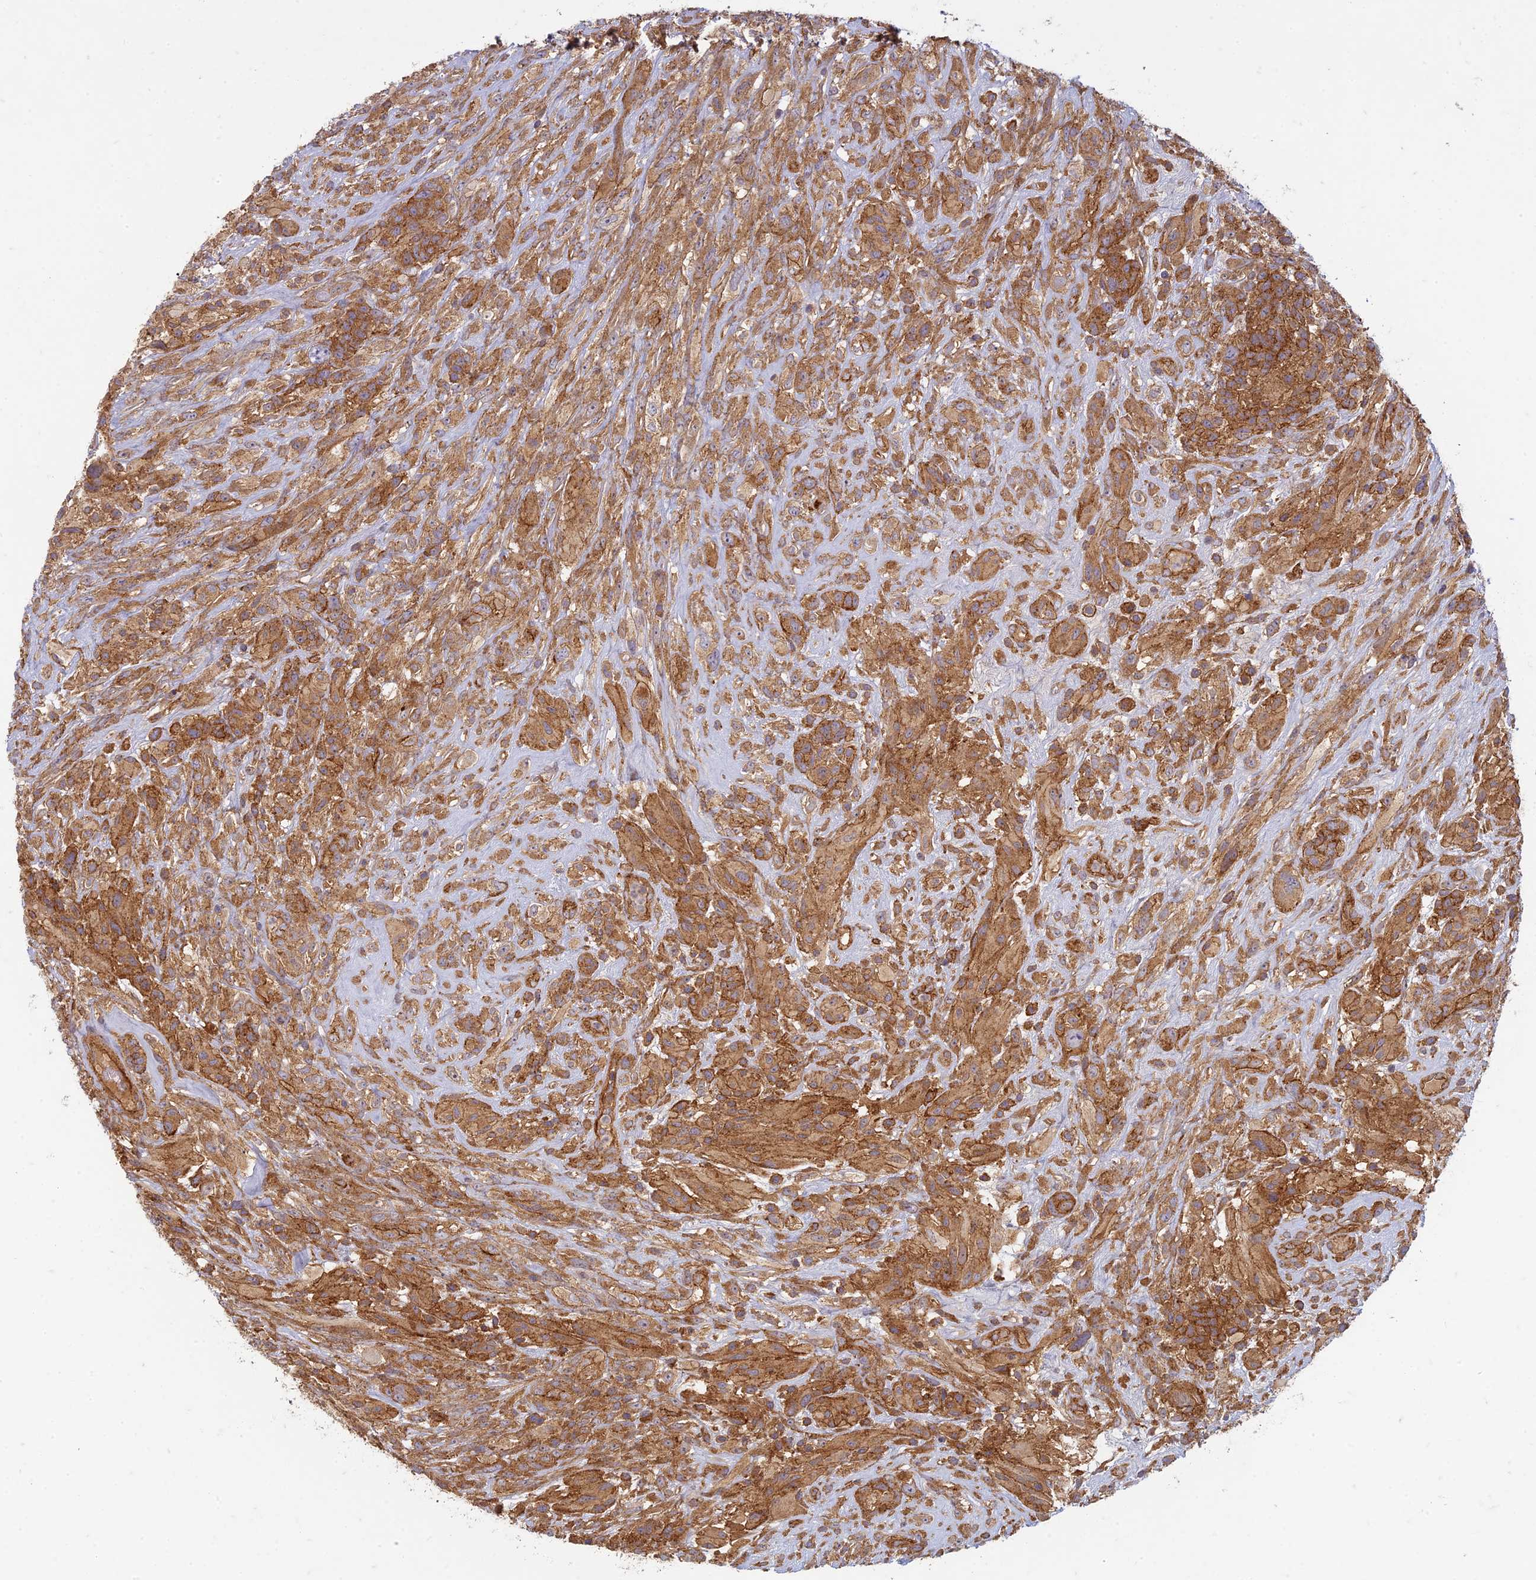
{"staining": {"intensity": "strong", "quantity": ">75%", "location": "cytoplasmic/membranous"}, "tissue": "glioma", "cell_type": "Tumor cells", "image_type": "cancer", "snomed": [{"axis": "morphology", "description": "Glioma, malignant, High grade"}, {"axis": "topography", "description": "Brain"}], "caption": "Tumor cells show high levels of strong cytoplasmic/membranous positivity in about >75% of cells in glioma.", "gene": "TCF25", "patient": {"sex": "male", "age": 61}}